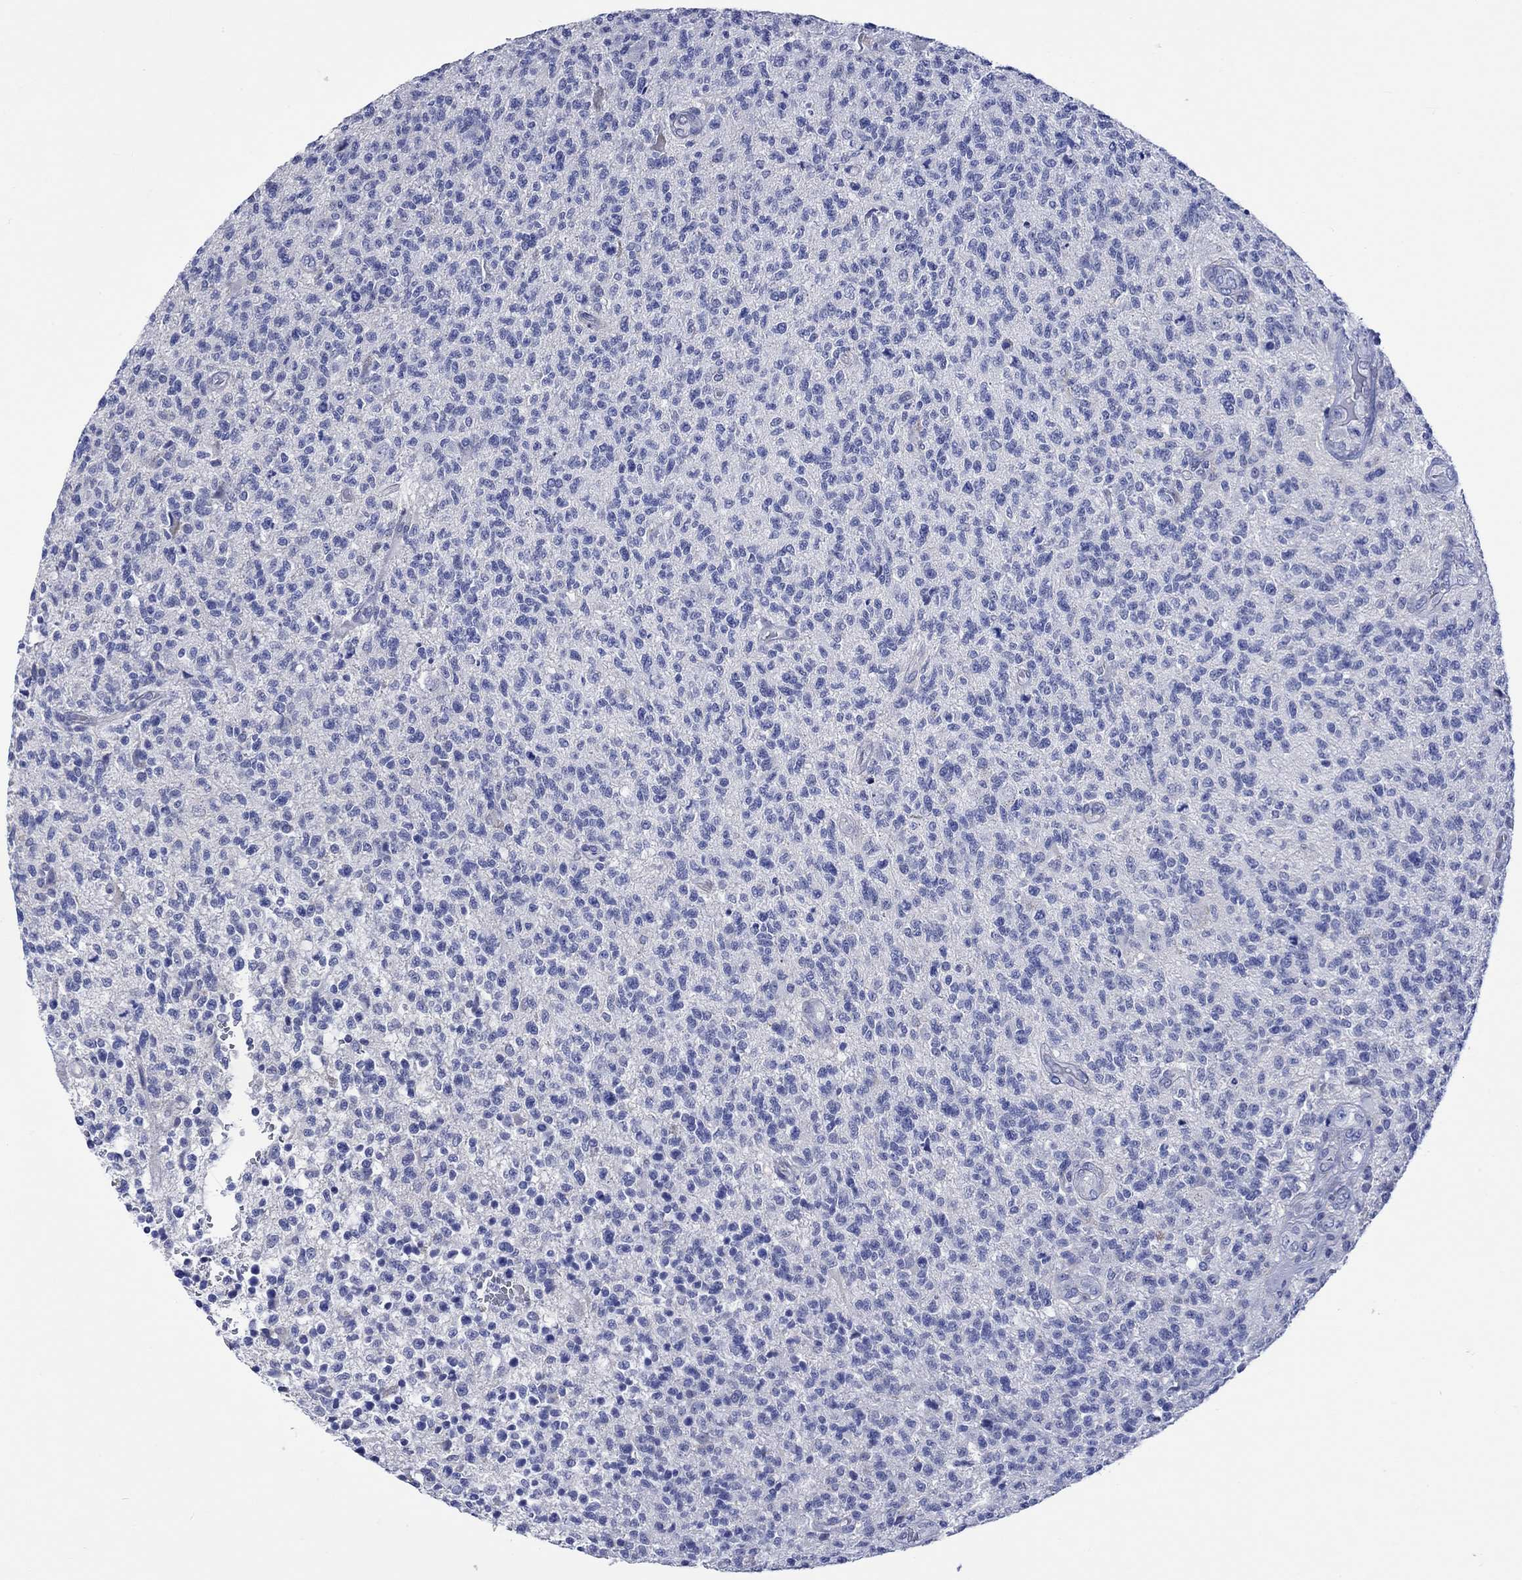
{"staining": {"intensity": "negative", "quantity": "none", "location": "none"}, "tissue": "glioma", "cell_type": "Tumor cells", "image_type": "cancer", "snomed": [{"axis": "morphology", "description": "Glioma, malignant, High grade"}, {"axis": "topography", "description": "Brain"}], "caption": "Photomicrograph shows no protein positivity in tumor cells of glioma tissue.", "gene": "HARBI1", "patient": {"sex": "male", "age": 56}}